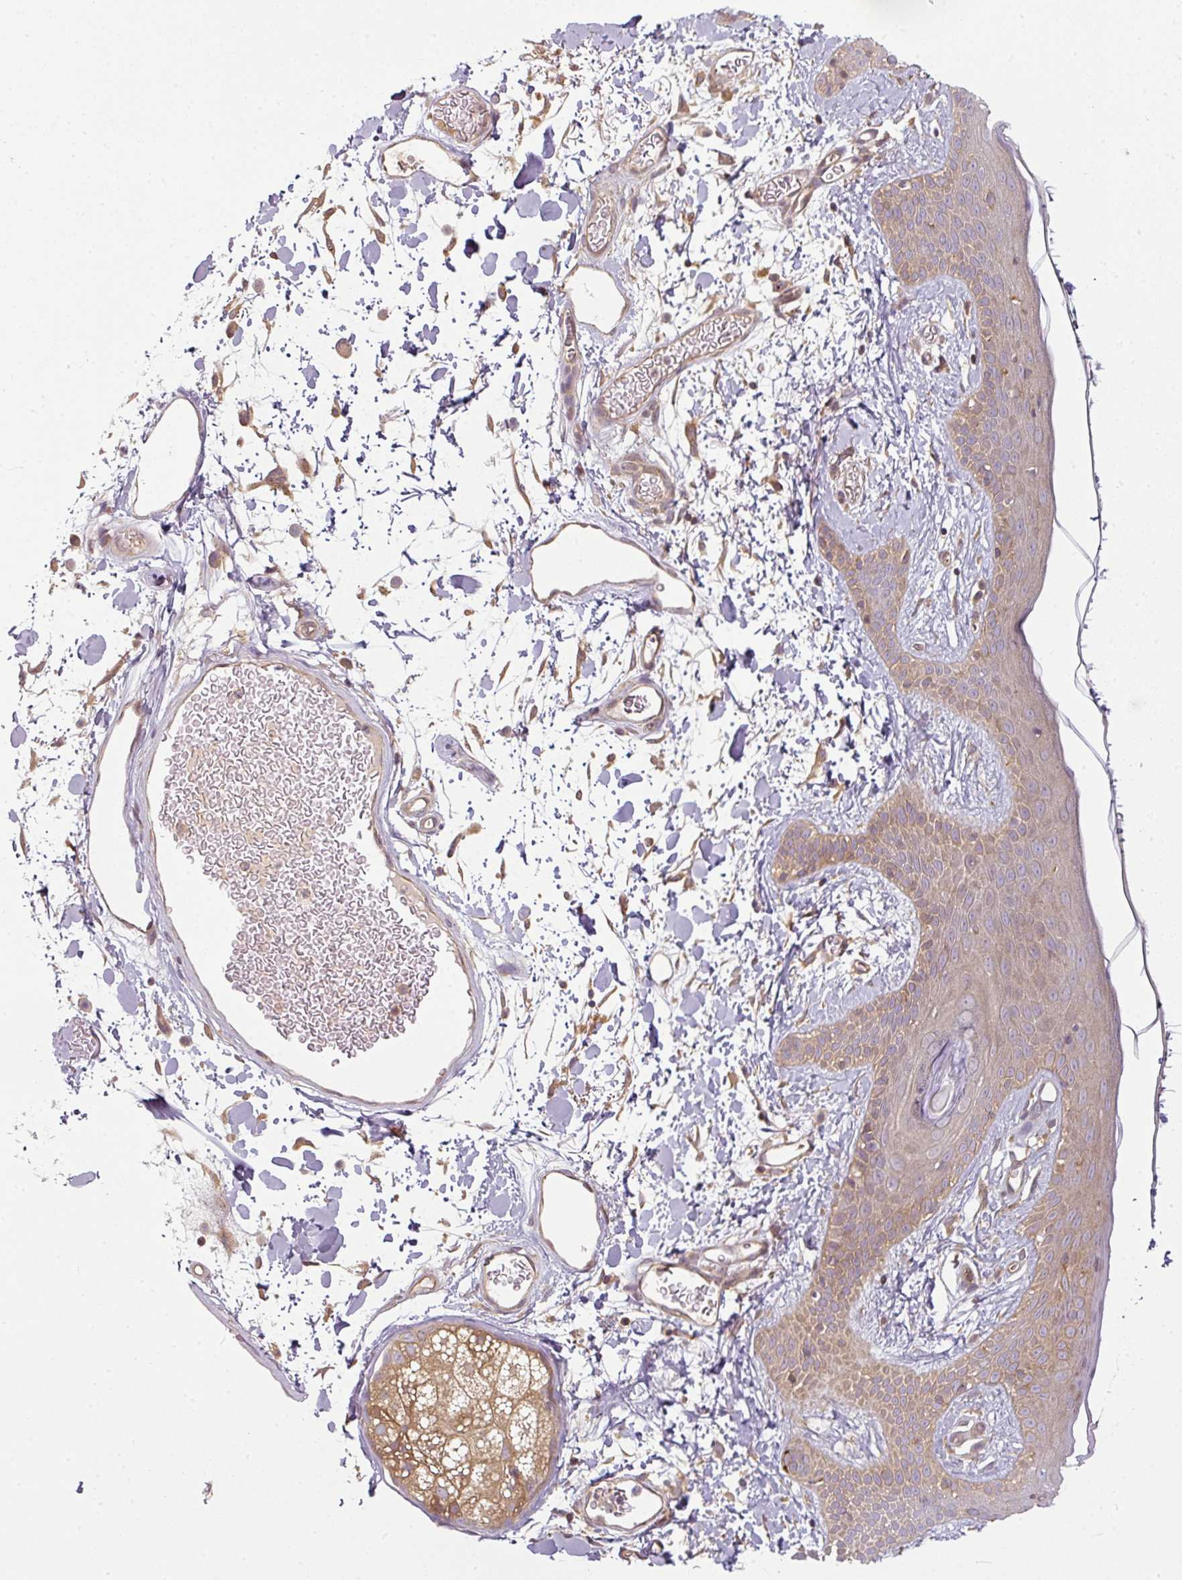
{"staining": {"intensity": "moderate", "quantity": ">75%", "location": "cytoplasmic/membranous"}, "tissue": "skin", "cell_type": "Fibroblasts", "image_type": "normal", "snomed": [{"axis": "morphology", "description": "Normal tissue, NOS"}, {"axis": "topography", "description": "Skin"}], "caption": "Immunohistochemistry (IHC) (DAB) staining of unremarkable skin exhibits moderate cytoplasmic/membranous protein staining in about >75% of fibroblasts.", "gene": "RNF31", "patient": {"sex": "male", "age": 79}}